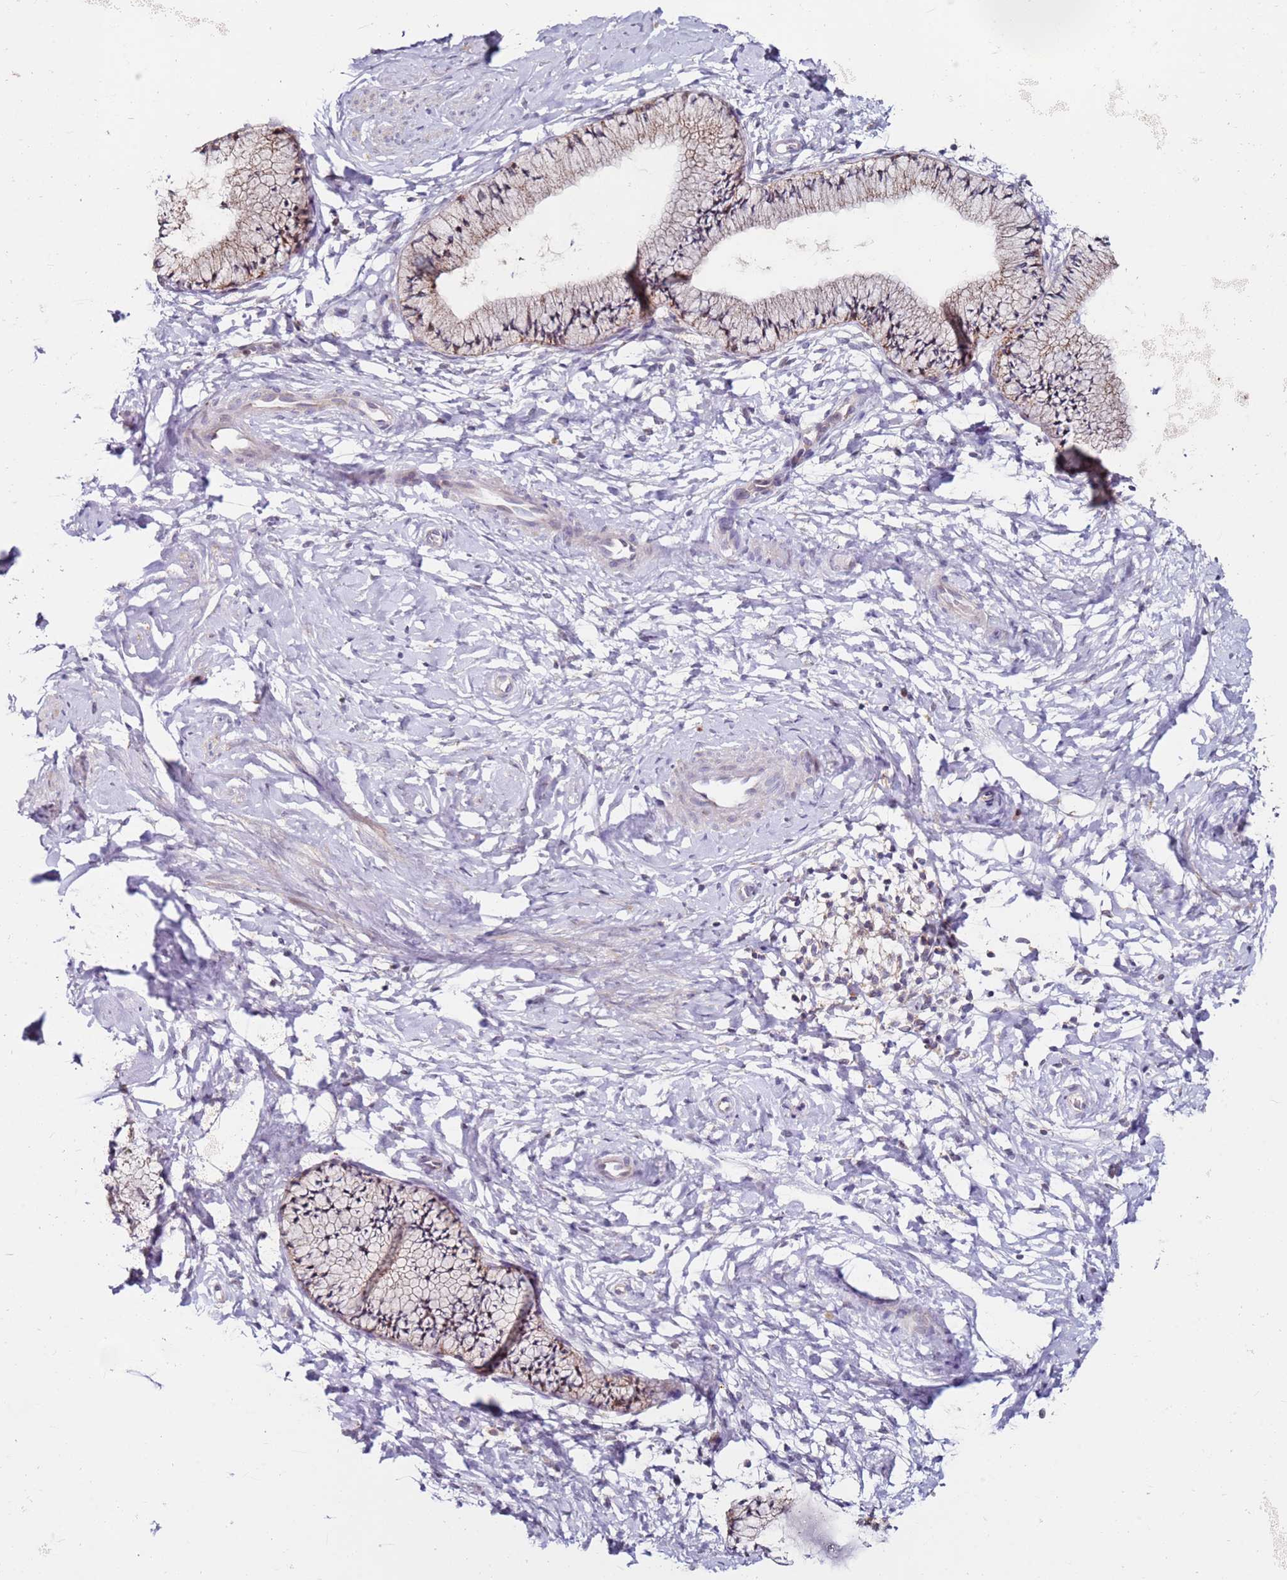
{"staining": {"intensity": "moderate", "quantity": "25%-75%", "location": "cytoplasmic/membranous"}, "tissue": "cervix", "cell_type": "Glandular cells", "image_type": "normal", "snomed": [{"axis": "morphology", "description": "Normal tissue, NOS"}, {"axis": "topography", "description": "Cervix"}], "caption": "Unremarkable cervix was stained to show a protein in brown. There is medium levels of moderate cytoplasmic/membranous positivity in approximately 25%-75% of glandular cells. (DAB (3,3'-diaminobenzidine) IHC, brown staining for protein, blue staining for nuclei).", "gene": "CNOT9", "patient": {"sex": "female", "age": 33}}